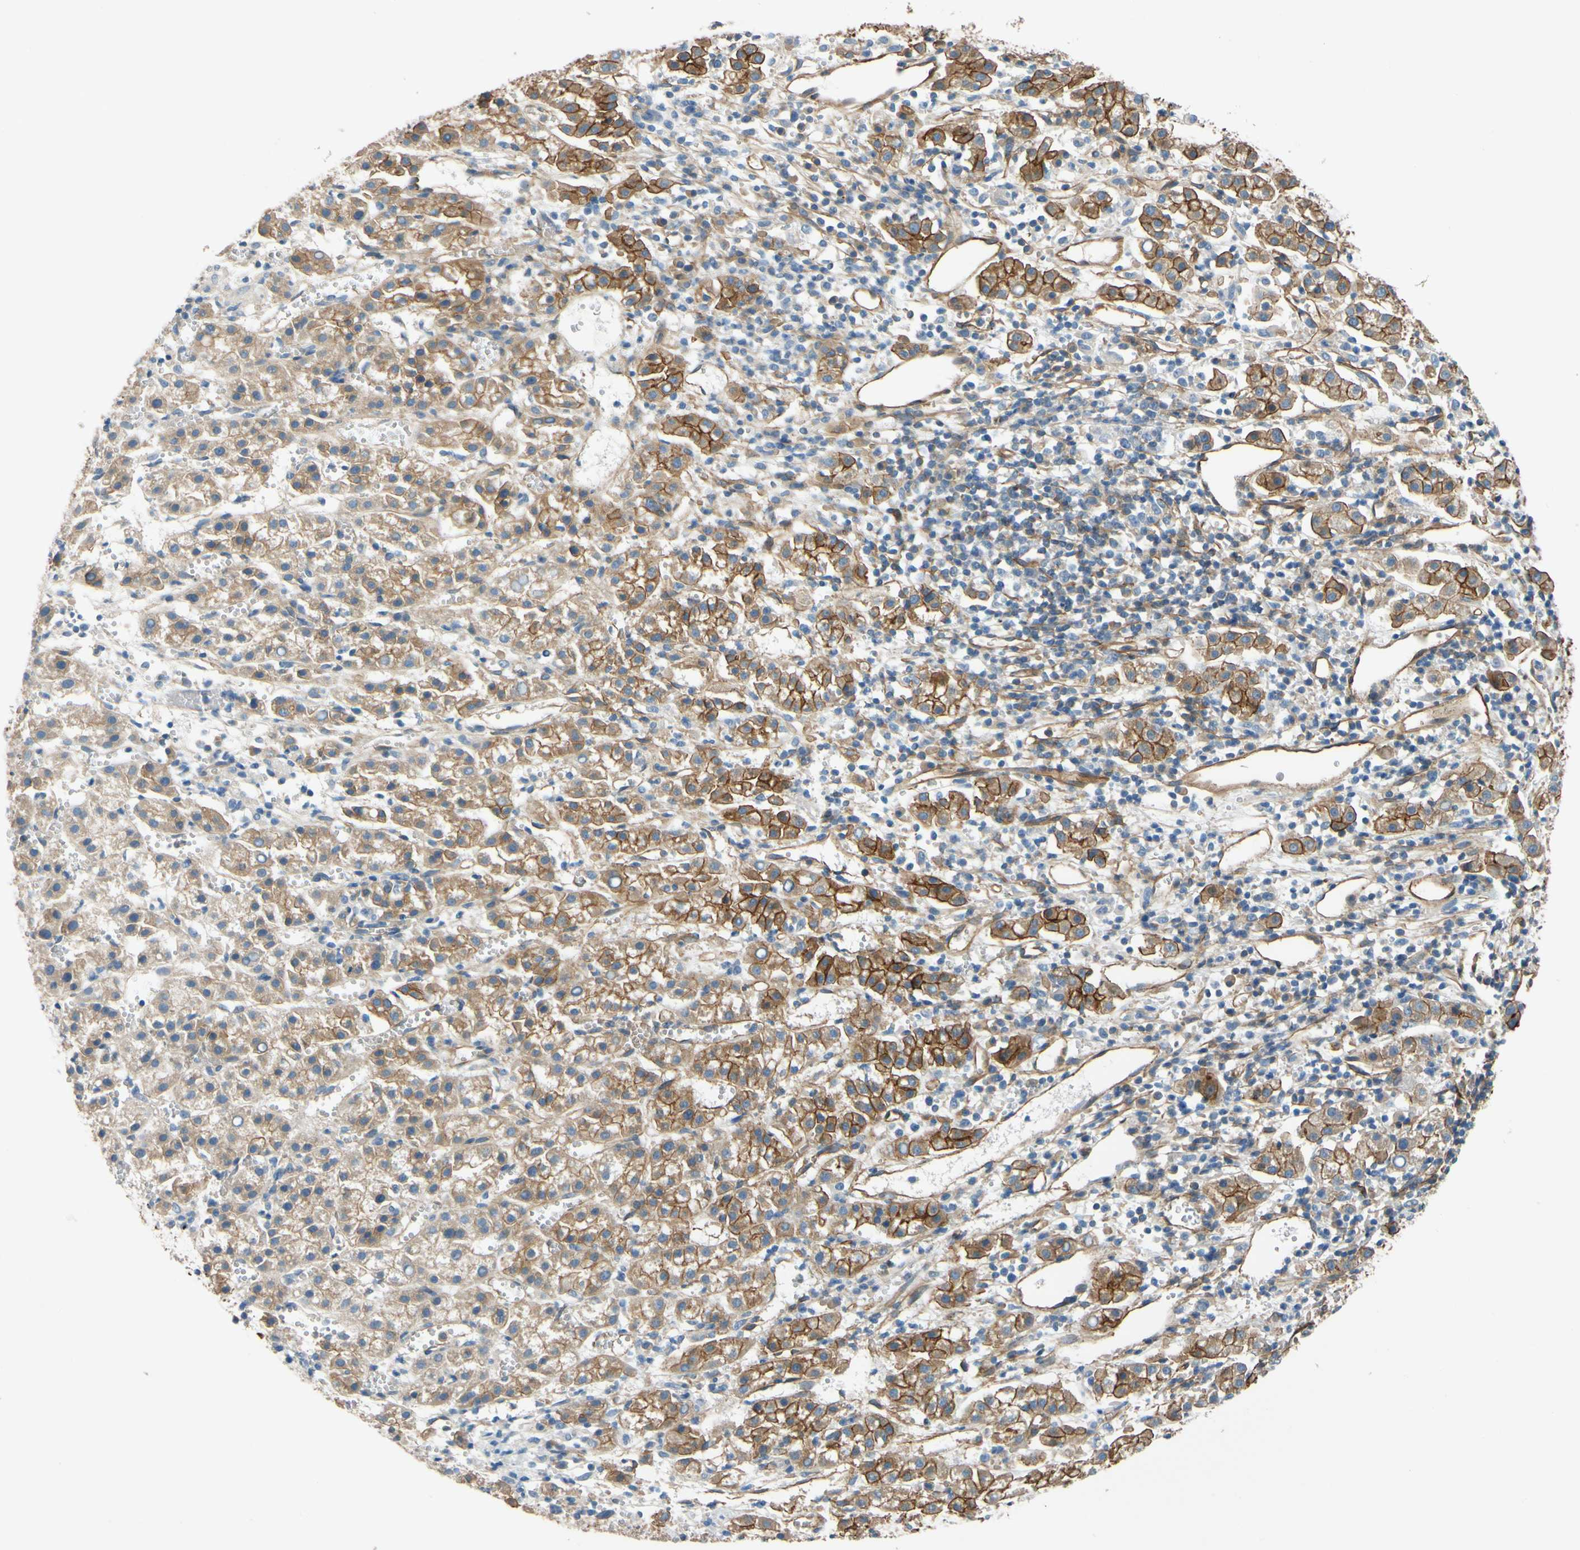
{"staining": {"intensity": "moderate", "quantity": ">75%", "location": "cytoplasmic/membranous"}, "tissue": "liver cancer", "cell_type": "Tumor cells", "image_type": "cancer", "snomed": [{"axis": "morphology", "description": "Carcinoma, Hepatocellular, NOS"}, {"axis": "topography", "description": "Liver"}], "caption": "This is a photomicrograph of immunohistochemistry (IHC) staining of hepatocellular carcinoma (liver), which shows moderate expression in the cytoplasmic/membranous of tumor cells.", "gene": "SPTAN1", "patient": {"sex": "female", "age": 58}}